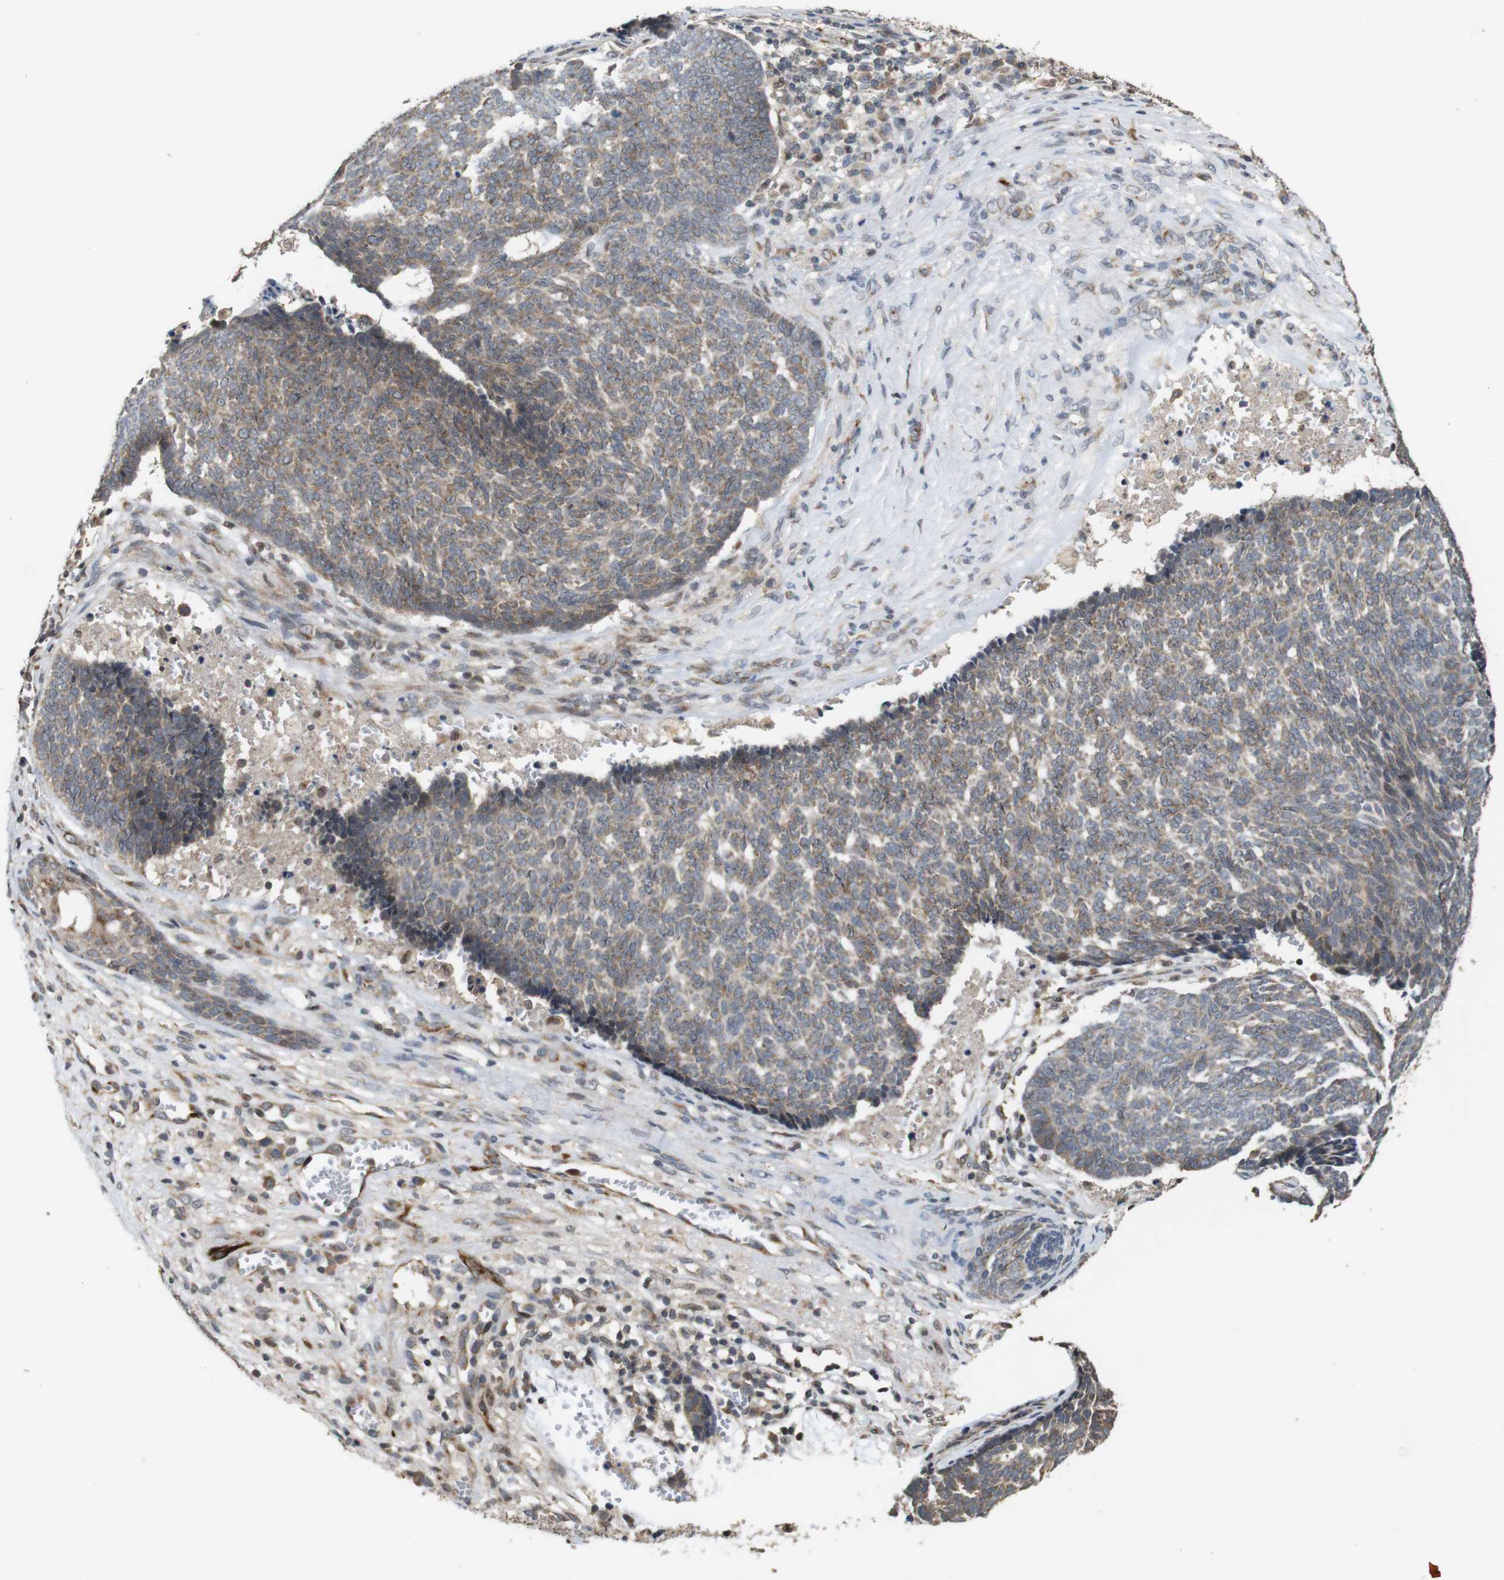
{"staining": {"intensity": "weak", "quantity": "<25%", "location": "cytoplasmic/membranous"}, "tissue": "skin cancer", "cell_type": "Tumor cells", "image_type": "cancer", "snomed": [{"axis": "morphology", "description": "Basal cell carcinoma"}, {"axis": "topography", "description": "Skin"}], "caption": "Micrograph shows no significant protein staining in tumor cells of skin cancer (basal cell carcinoma).", "gene": "EFCAB14", "patient": {"sex": "male", "age": 84}}